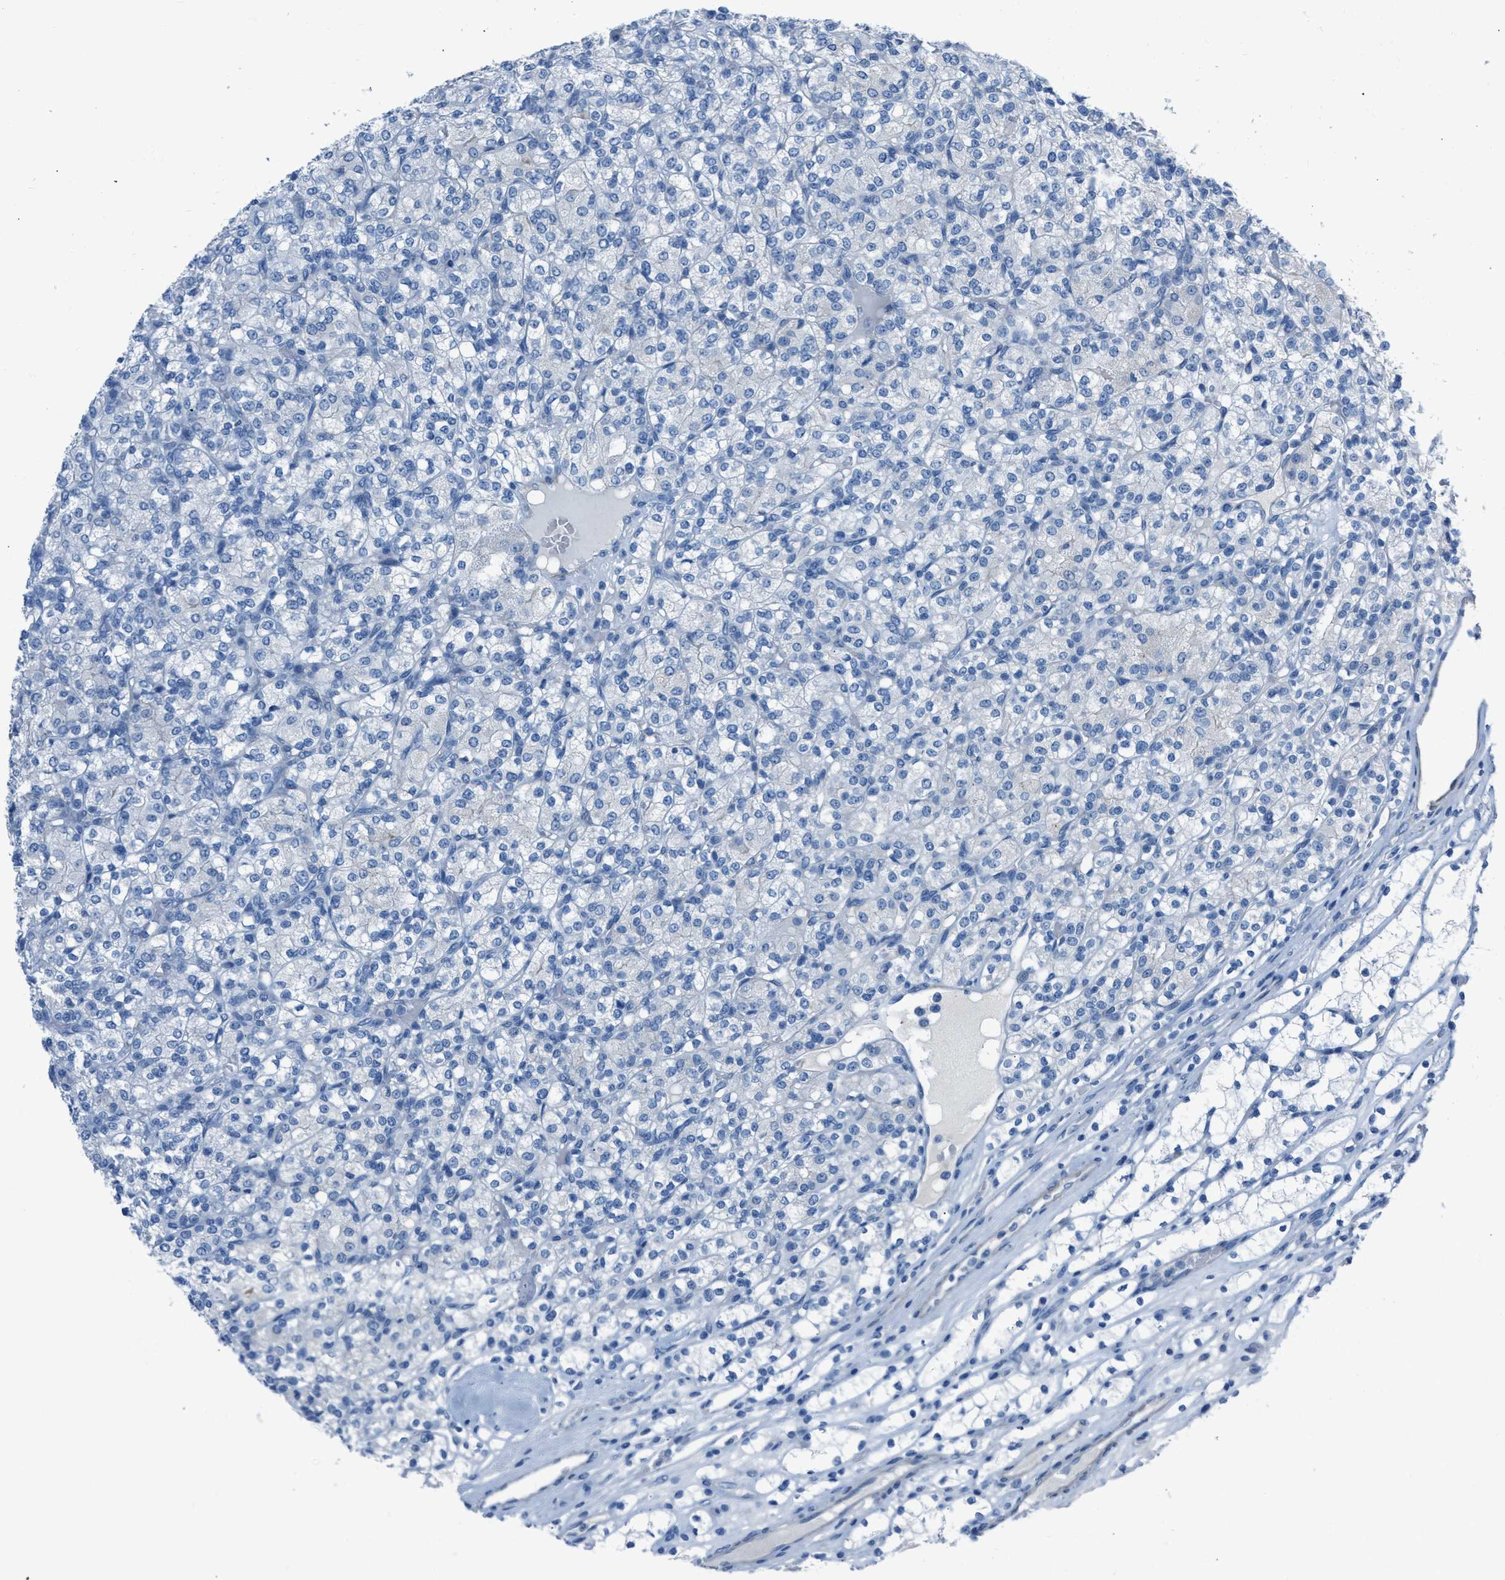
{"staining": {"intensity": "negative", "quantity": "none", "location": "none"}, "tissue": "renal cancer", "cell_type": "Tumor cells", "image_type": "cancer", "snomed": [{"axis": "morphology", "description": "Adenocarcinoma, NOS"}, {"axis": "topography", "description": "Kidney"}], "caption": "Immunohistochemical staining of renal cancer exhibits no significant positivity in tumor cells.", "gene": "SPATC1L", "patient": {"sex": "male", "age": 77}}